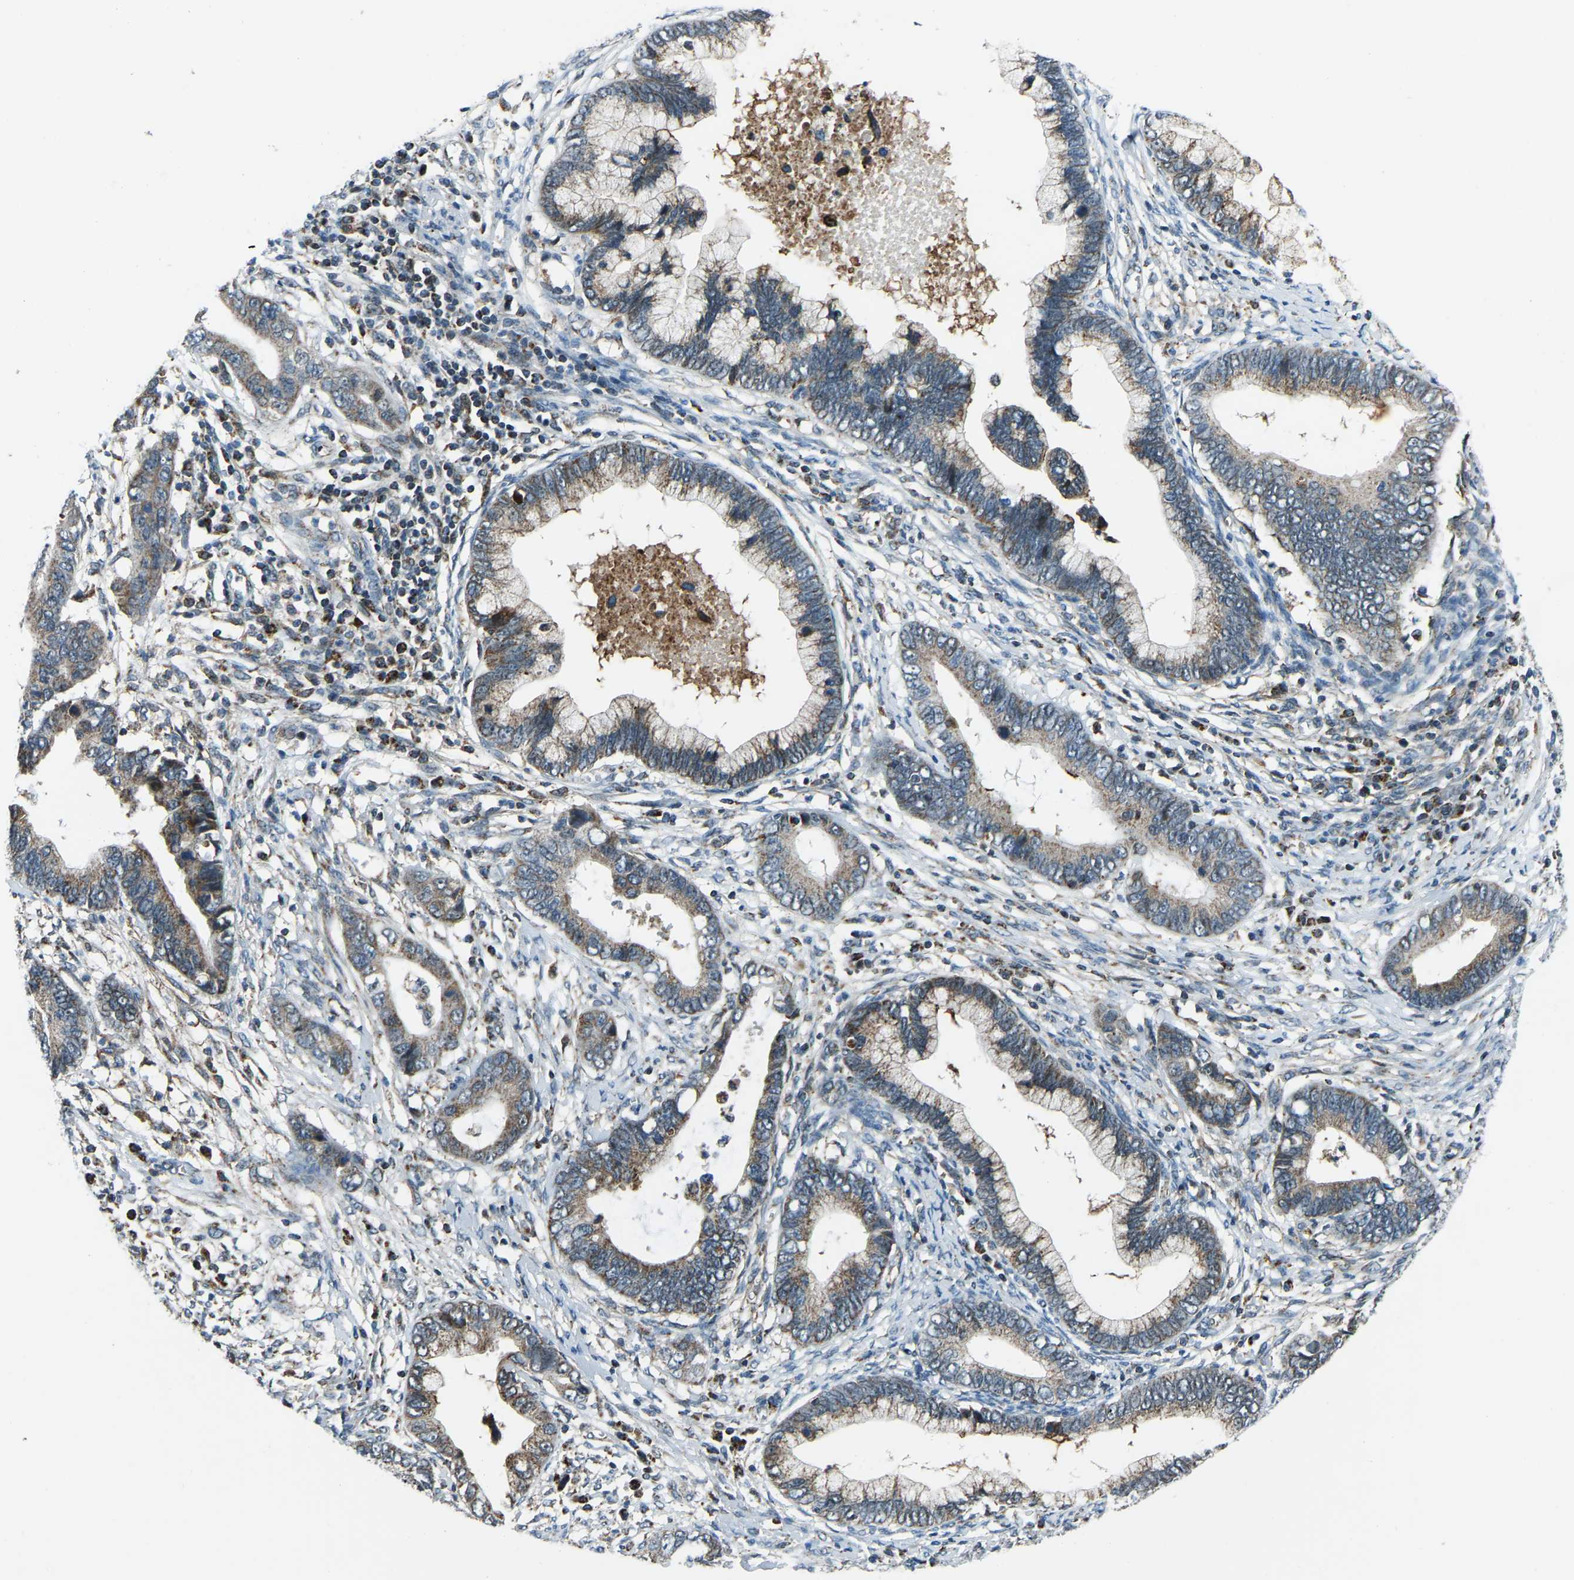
{"staining": {"intensity": "moderate", "quantity": "25%-75%", "location": "cytoplasmic/membranous"}, "tissue": "cervical cancer", "cell_type": "Tumor cells", "image_type": "cancer", "snomed": [{"axis": "morphology", "description": "Adenocarcinoma, NOS"}, {"axis": "topography", "description": "Cervix"}], "caption": "This histopathology image reveals immunohistochemistry staining of human cervical adenocarcinoma, with medium moderate cytoplasmic/membranous staining in approximately 25%-75% of tumor cells.", "gene": "RBM33", "patient": {"sex": "female", "age": 44}}